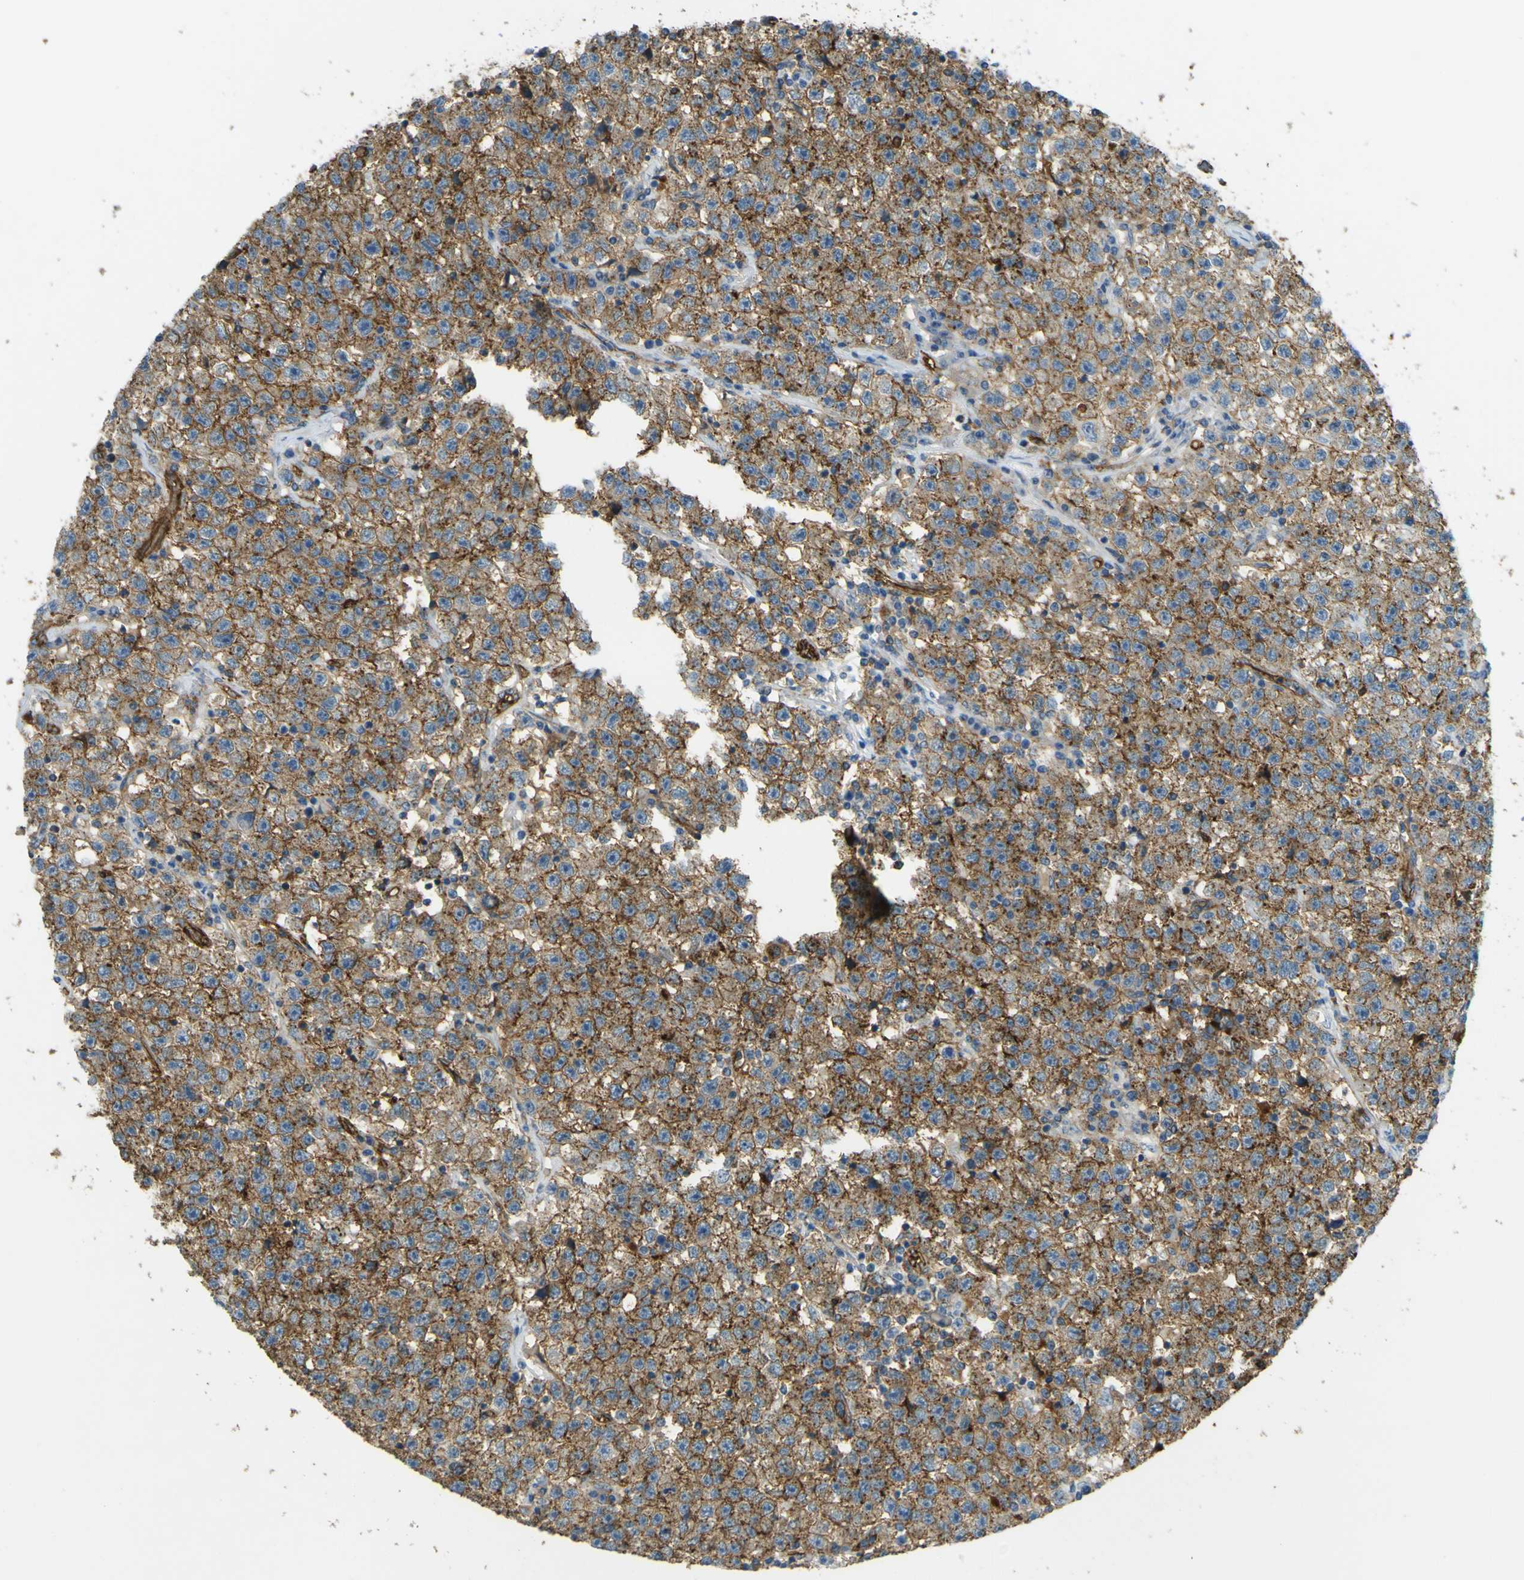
{"staining": {"intensity": "moderate", "quantity": ">75%", "location": "cytoplasmic/membranous"}, "tissue": "testis cancer", "cell_type": "Tumor cells", "image_type": "cancer", "snomed": [{"axis": "morphology", "description": "Seminoma, NOS"}, {"axis": "topography", "description": "Testis"}], "caption": "Testis cancer (seminoma) was stained to show a protein in brown. There is medium levels of moderate cytoplasmic/membranous expression in about >75% of tumor cells. The staining is performed using DAB brown chromogen to label protein expression. The nuclei are counter-stained blue using hematoxylin.", "gene": "PLXDC1", "patient": {"sex": "male", "age": 22}}